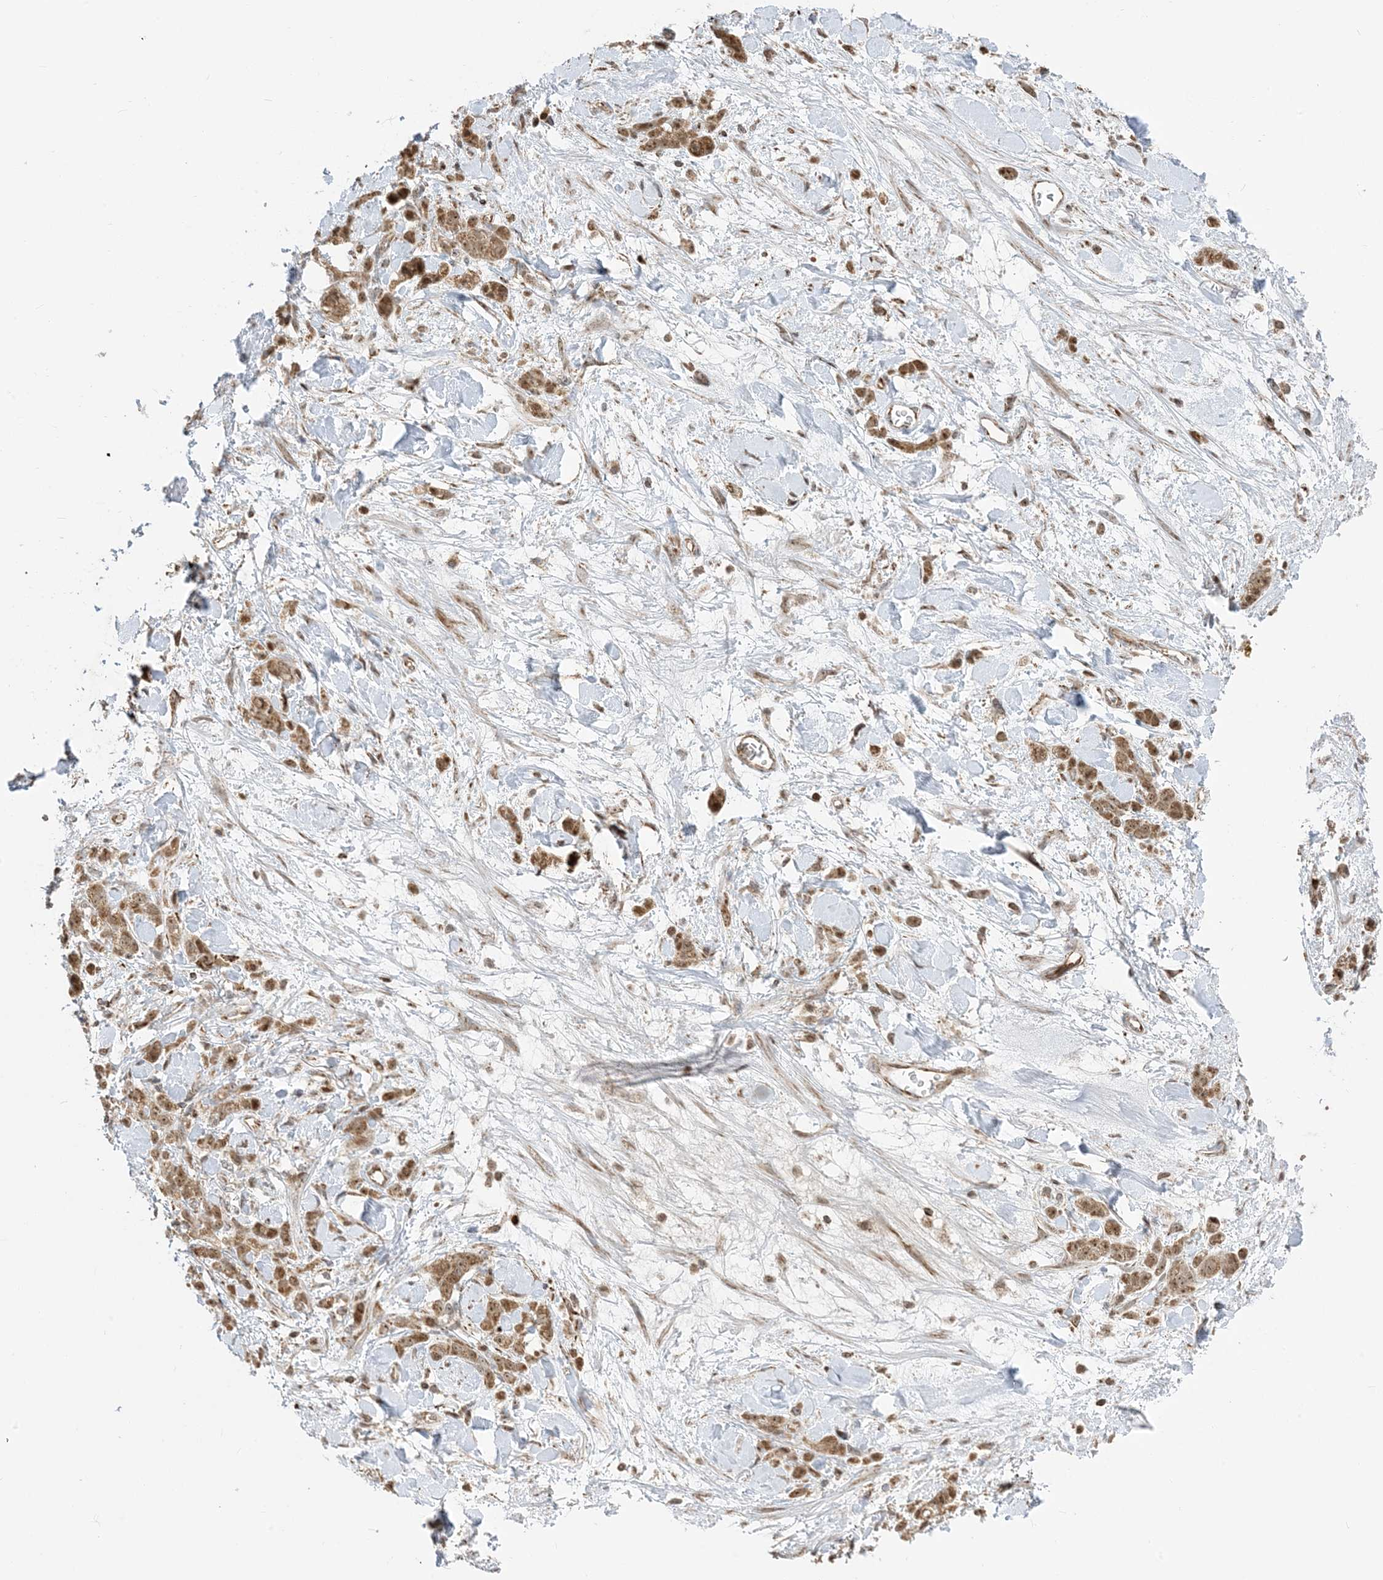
{"staining": {"intensity": "moderate", "quantity": ">75%", "location": "cytoplasmic/membranous,nuclear"}, "tissue": "stomach cancer", "cell_type": "Tumor cells", "image_type": "cancer", "snomed": [{"axis": "morphology", "description": "Normal tissue, NOS"}, {"axis": "morphology", "description": "Adenocarcinoma, NOS"}, {"axis": "topography", "description": "Stomach"}], "caption": "Stomach adenocarcinoma tissue displays moderate cytoplasmic/membranous and nuclear staining in about >75% of tumor cells", "gene": "MAPKBP1", "patient": {"sex": "male", "age": 82}}